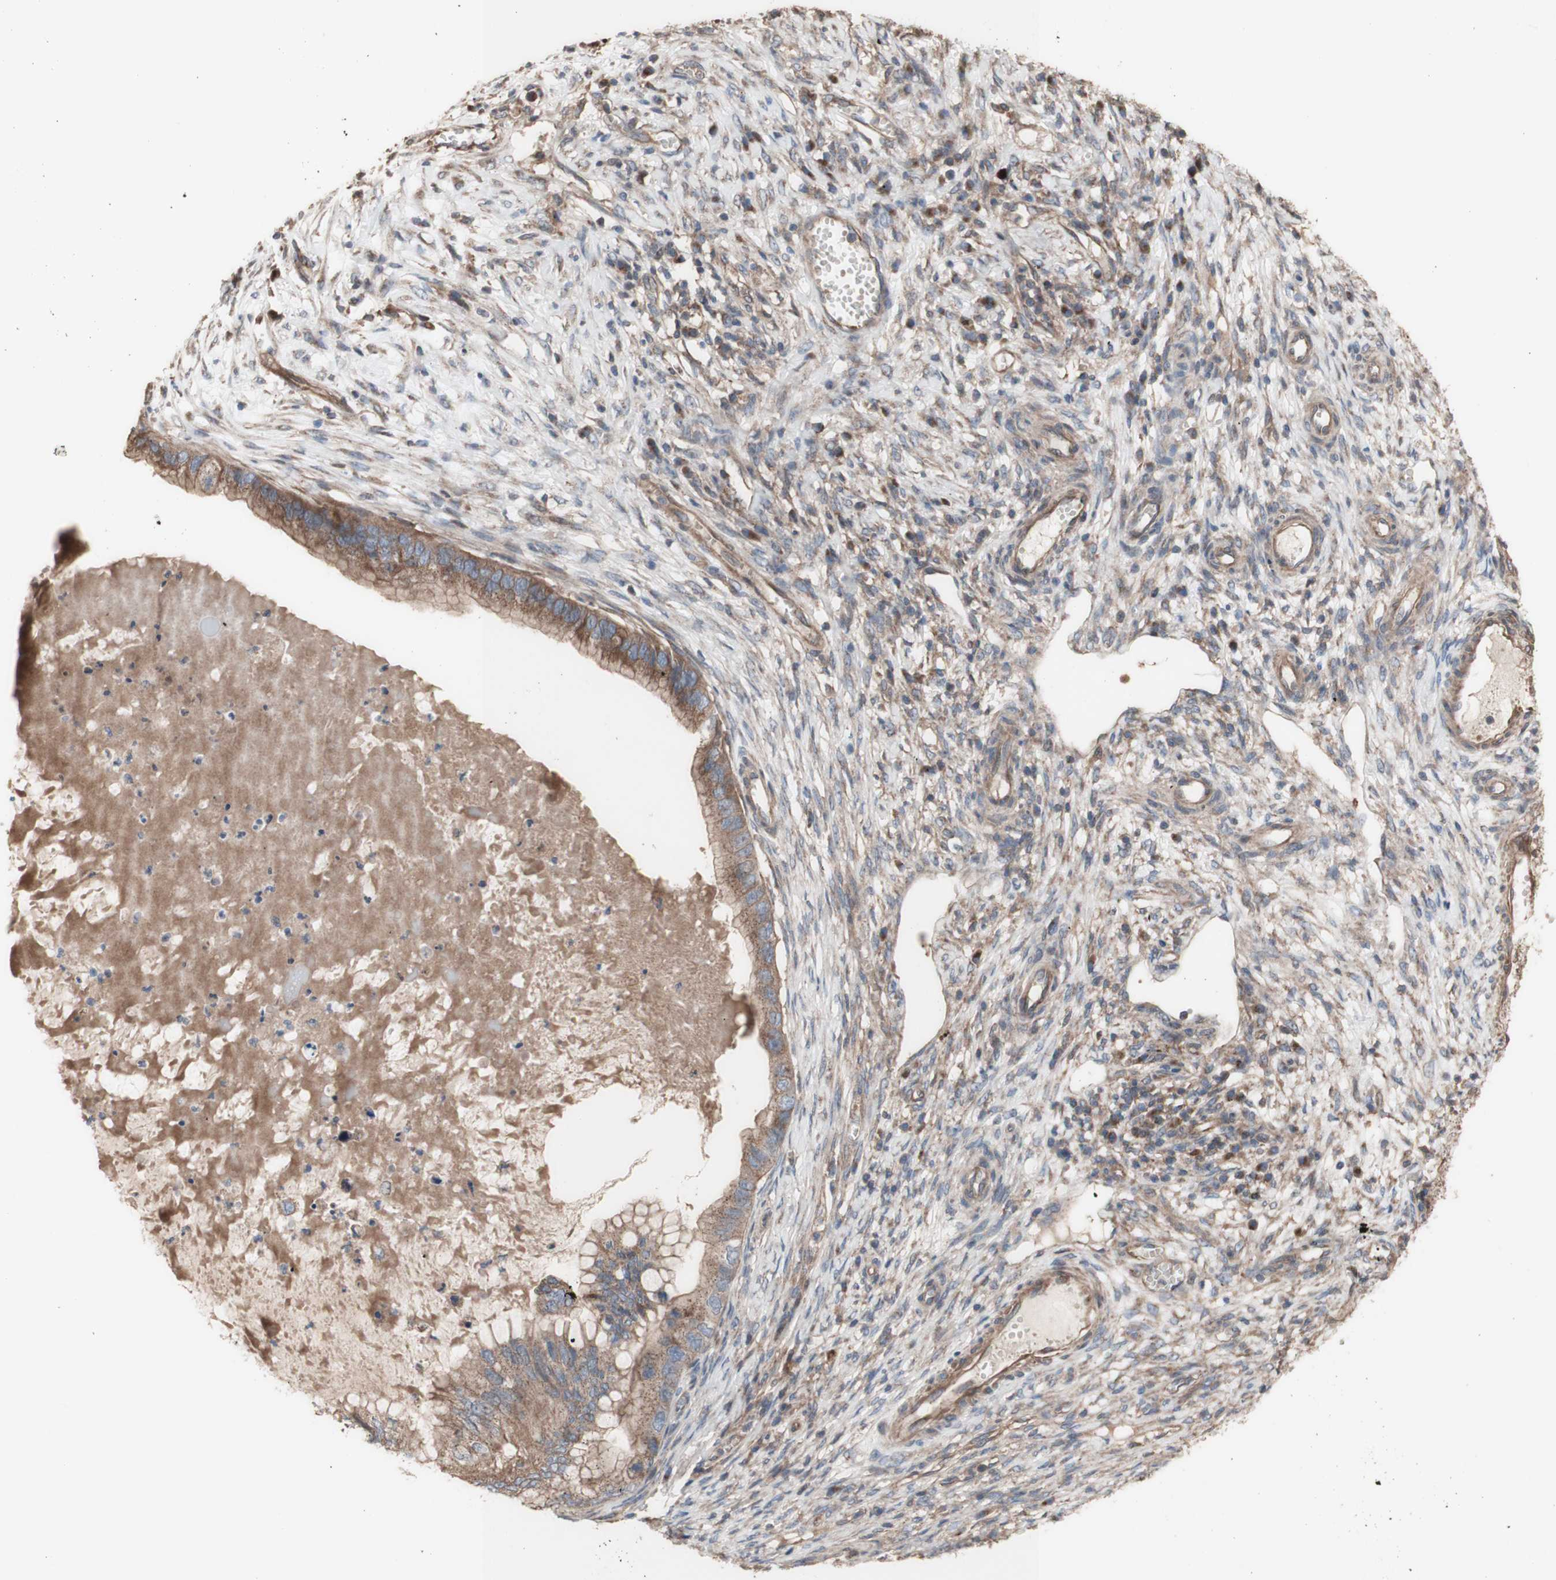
{"staining": {"intensity": "moderate", "quantity": ">75%", "location": "cytoplasmic/membranous"}, "tissue": "ovarian cancer", "cell_type": "Tumor cells", "image_type": "cancer", "snomed": [{"axis": "morphology", "description": "Cystadenocarcinoma, mucinous, NOS"}, {"axis": "topography", "description": "Ovary"}], "caption": "Immunohistochemistry (IHC) (DAB (3,3'-diaminobenzidine)) staining of ovarian mucinous cystadenocarcinoma shows moderate cytoplasmic/membranous protein positivity in about >75% of tumor cells. The staining was performed using DAB to visualize the protein expression in brown, while the nuclei were stained in blue with hematoxylin (Magnification: 20x).", "gene": "COPB1", "patient": {"sex": "female", "age": 80}}